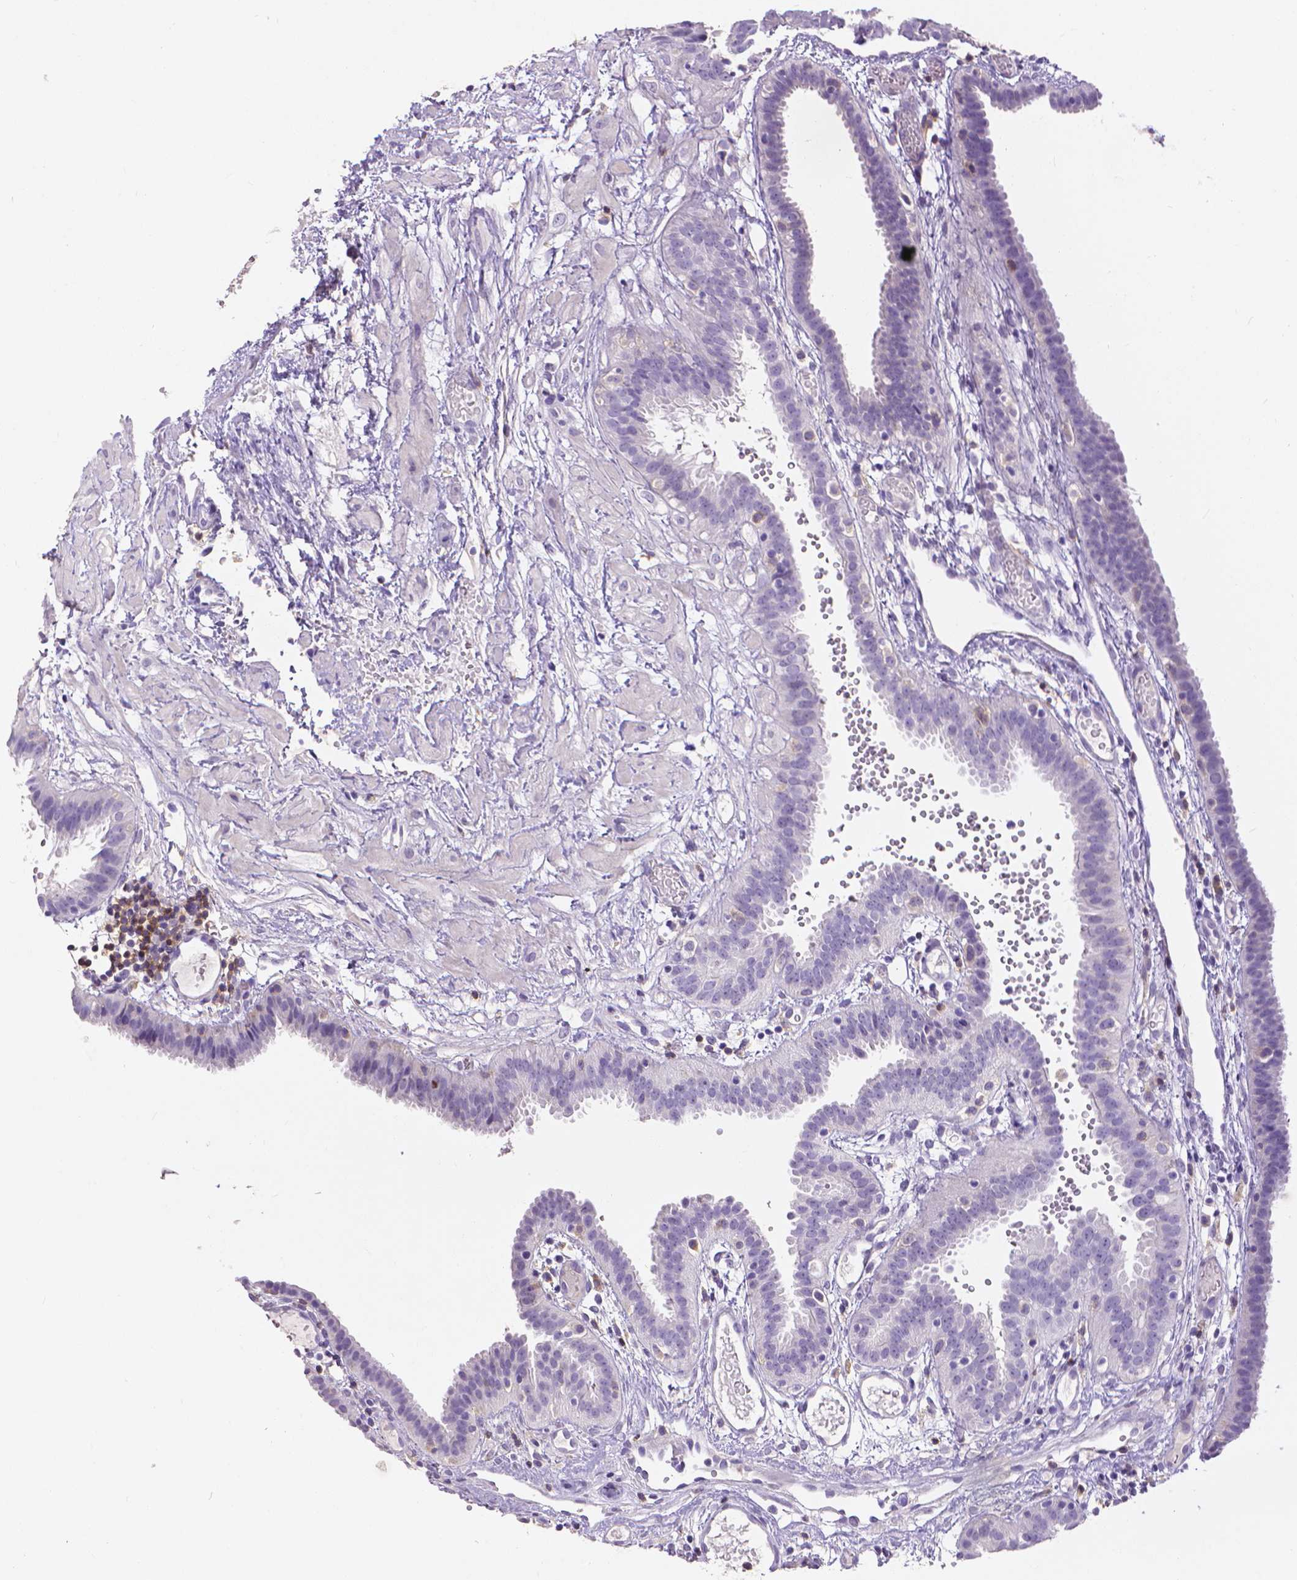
{"staining": {"intensity": "negative", "quantity": "none", "location": "none"}, "tissue": "fallopian tube", "cell_type": "Glandular cells", "image_type": "normal", "snomed": [{"axis": "morphology", "description": "Normal tissue, NOS"}, {"axis": "topography", "description": "Fallopian tube"}], "caption": "Image shows no significant protein positivity in glandular cells of benign fallopian tube.", "gene": "CD4", "patient": {"sex": "female", "age": 37}}